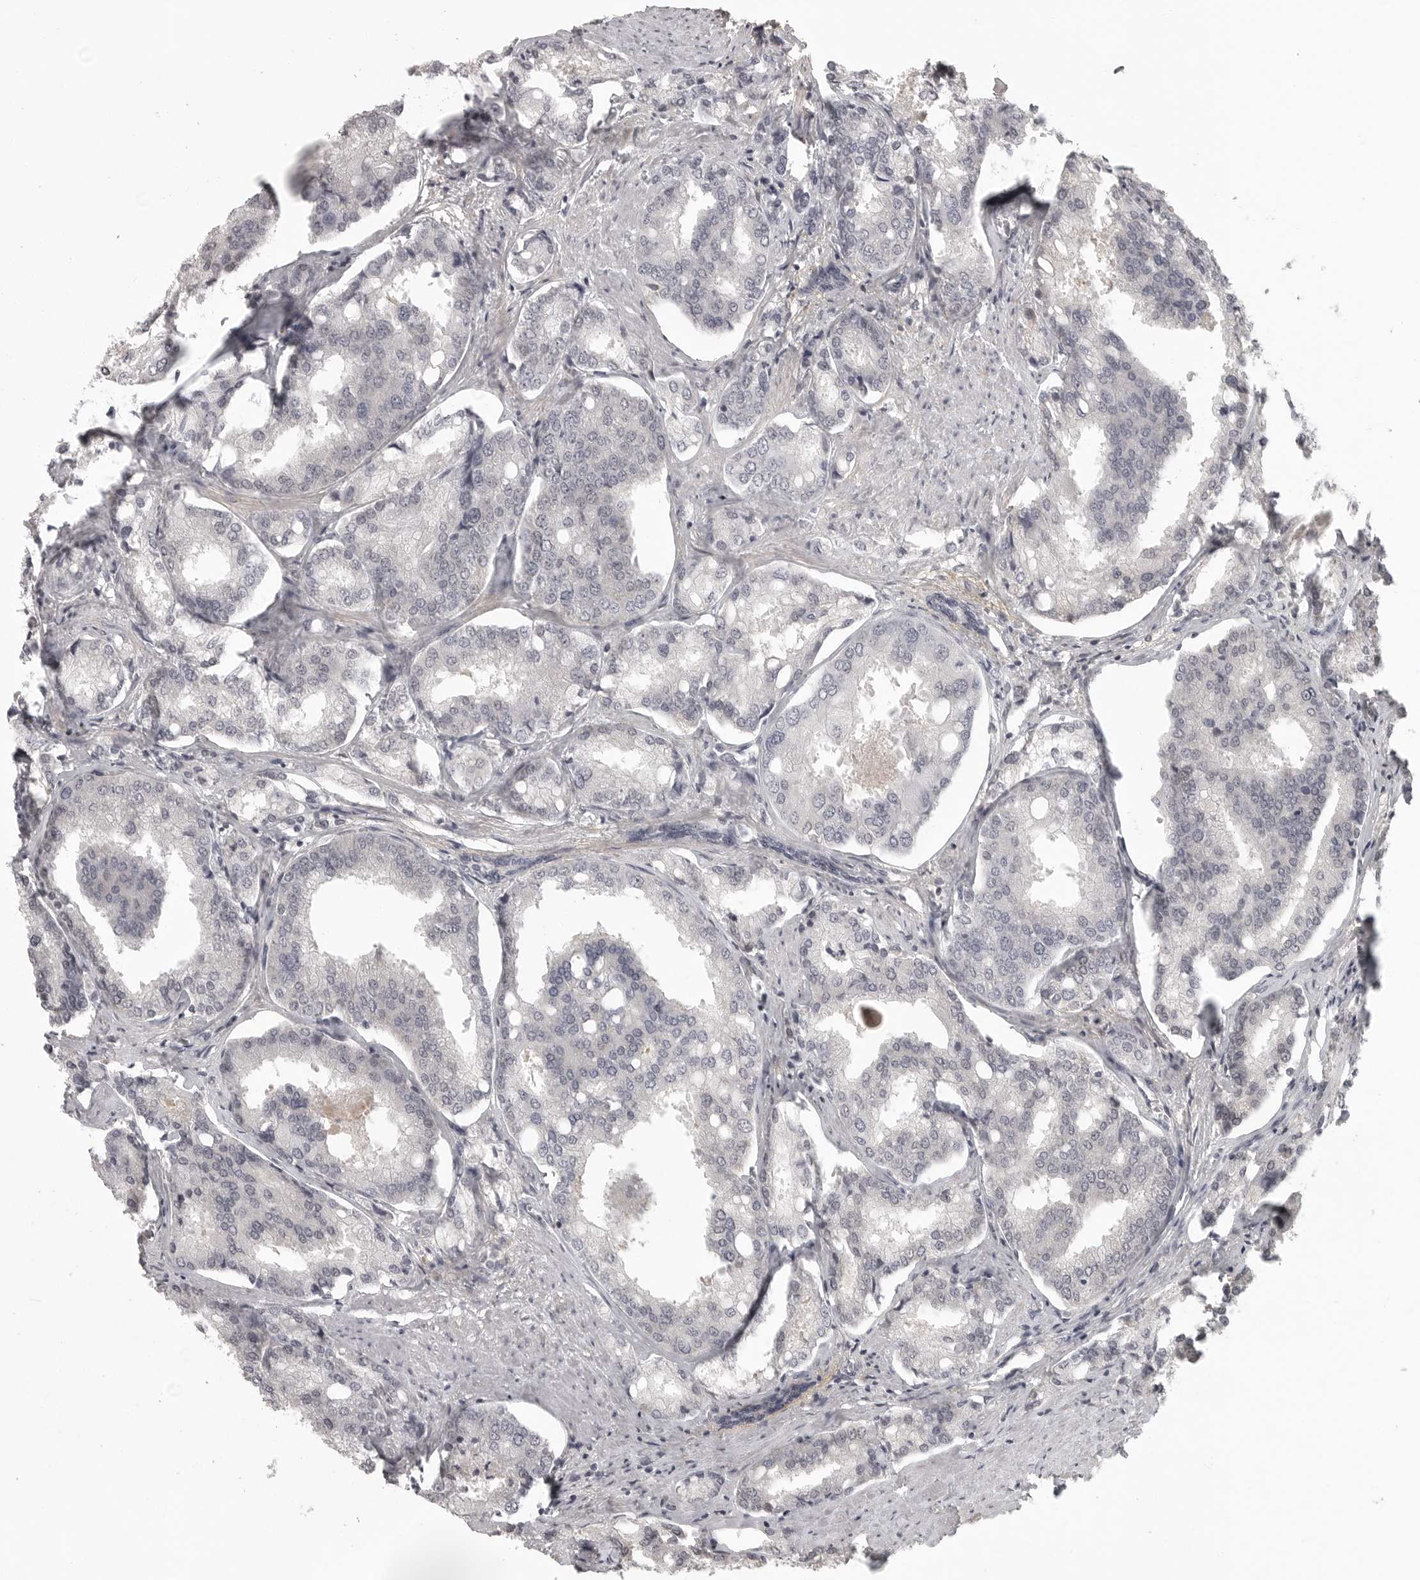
{"staining": {"intensity": "negative", "quantity": "none", "location": "none"}, "tissue": "prostate cancer", "cell_type": "Tumor cells", "image_type": "cancer", "snomed": [{"axis": "morphology", "description": "Adenocarcinoma, High grade"}, {"axis": "topography", "description": "Prostate"}], "caption": "DAB (3,3'-diaminobenzidine) immunohistochemical staining of human high-grade adenocarcinoma (prostate) demonstrates no significant expression in tumor cells.", "gene": "UROD", "patient": {"sex": "male", "age": 50}}